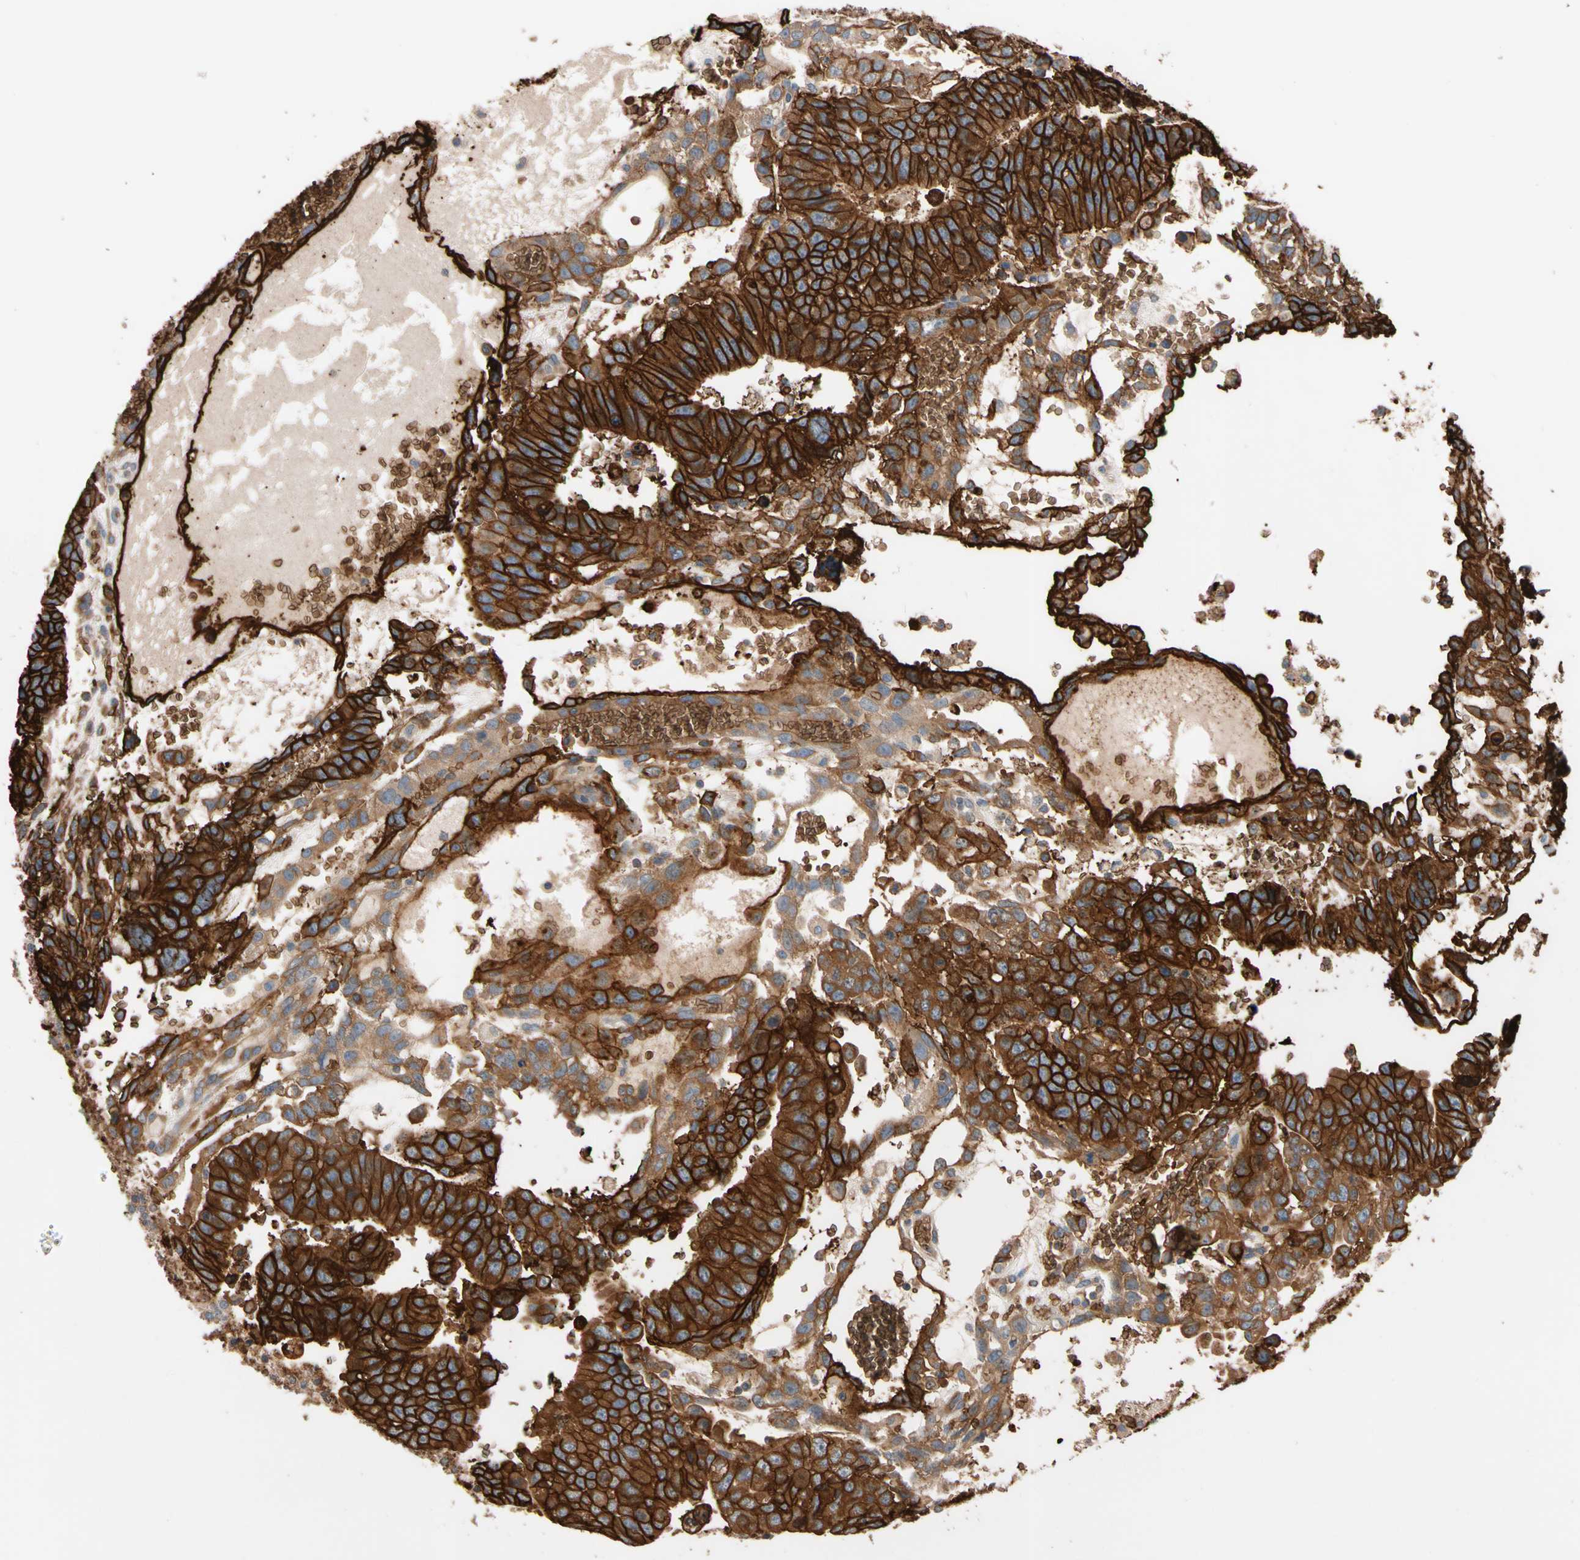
{"staining": {"intensity": "strong", "quantity": ">75%", "location": "cytoplasmic/membranous"}, "tissue": "testis cancer", "cell_type": "Tumor cells", "image_type": "cancer", "snomed": [{"axis": "morphology", "description": "Seminoma, NOS"}, {"axis": "morphology", "description": "Carcinoma, Embryonal, NOS"}, {"axis": "topography", "description": "Testis"}], "caption": "Strong cytoplasmic/membranous protein staining is present in about >75% of tumor cells in testis cancer (embryonal carcinoma).", "gene": "RIOK2", "patient": {"sex": "male", "age": 52}}